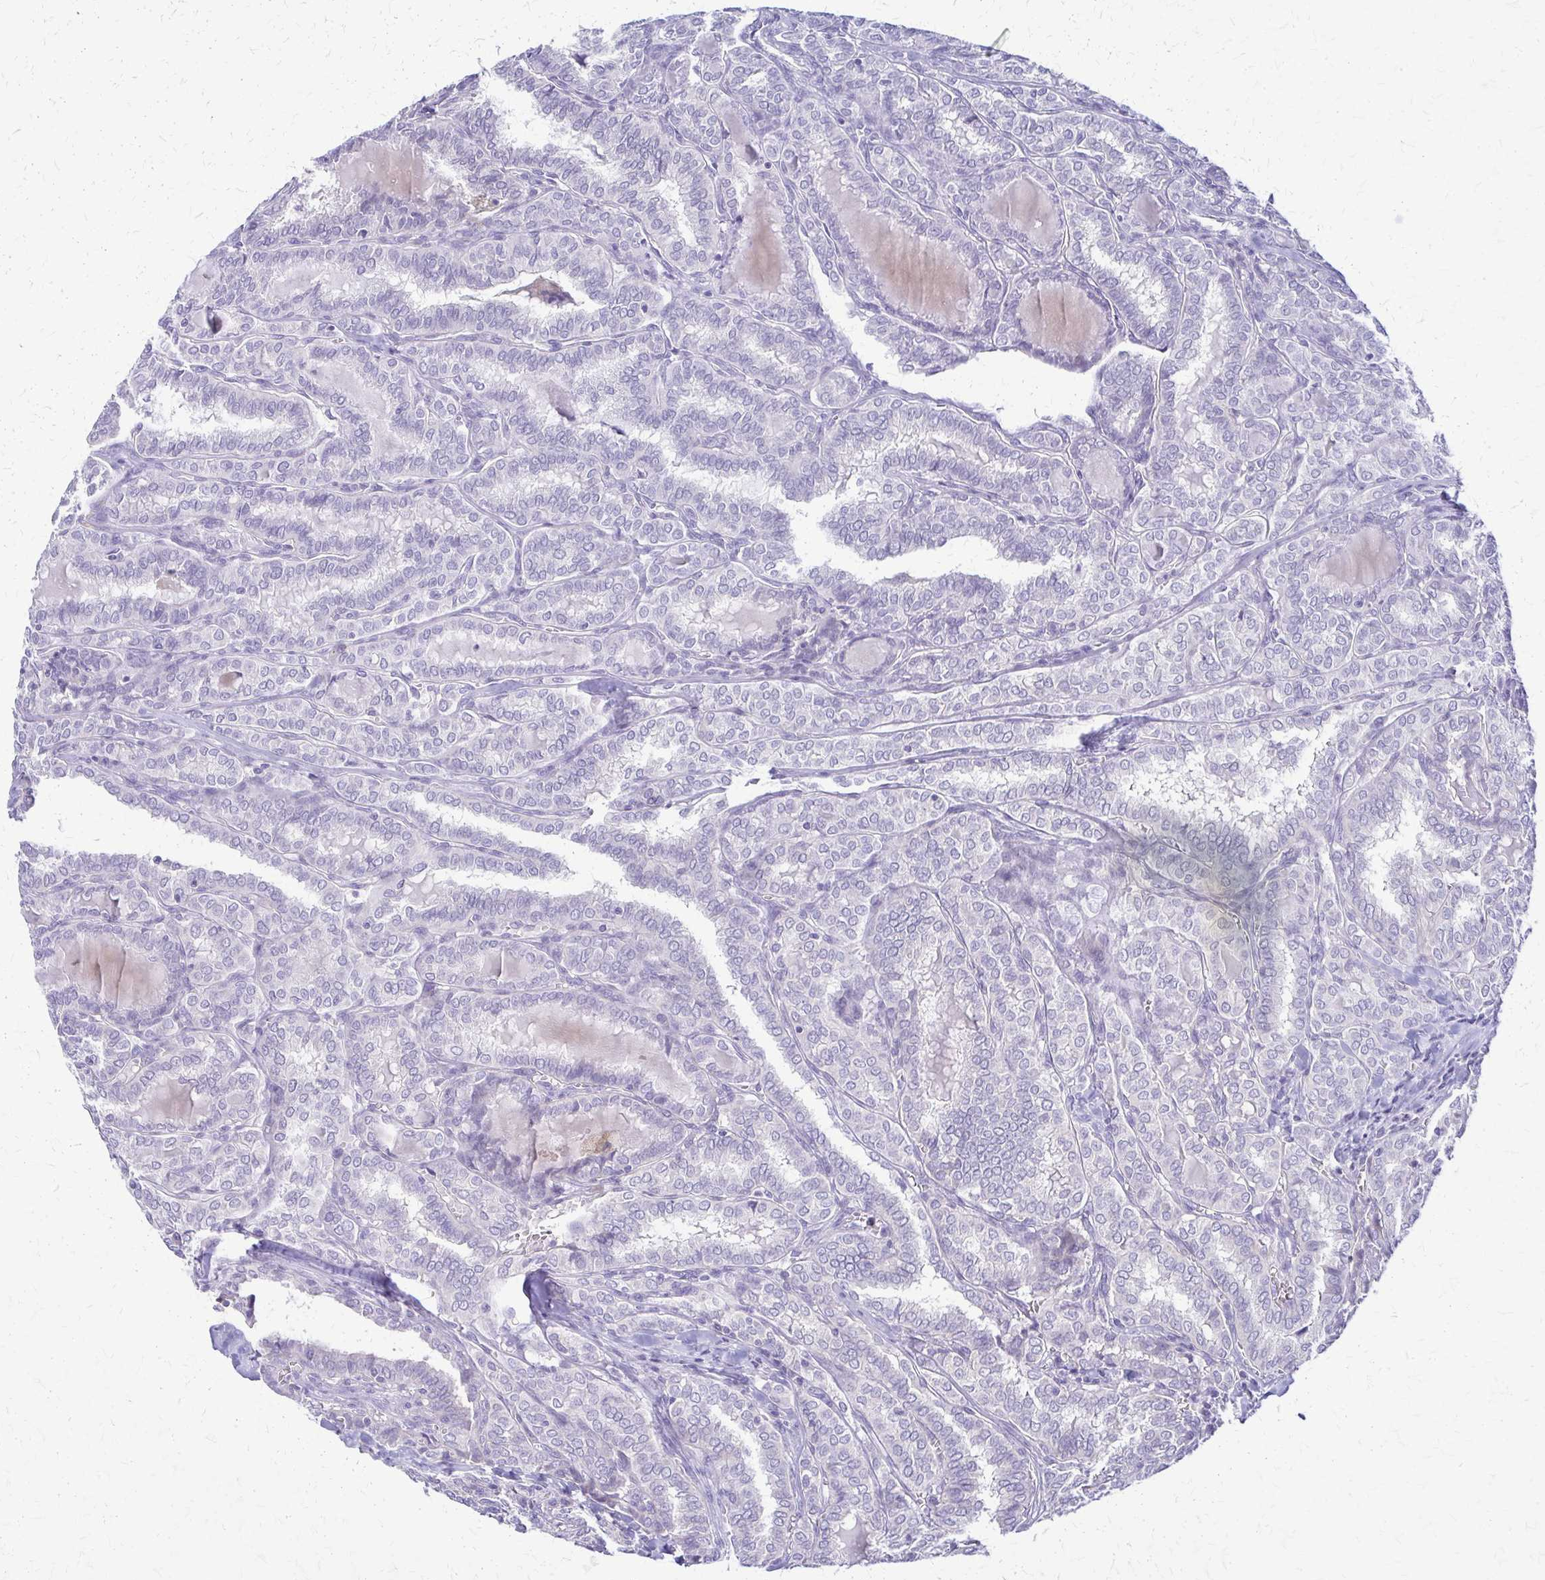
{"staining": {"intensity": "negative", "quantity": "none", "location": "none"}, "tissue": "thyroid cancer", "cell_type": "Tumor cells", "image_type": "cancer", "snomed": [{"axis": "morphology", "description": "Papillary adenocarcinoma, NOS"}, {"axis": "topography", "description": "Thyroid gland"}], "caption": "This is a image of IHC staining of thyroid cancer (papillary adenocarcinoma), which shows no expression in tumor cells. (Brightfield microscopy of DAB immunohistochemistry at high magnification).", "gene": "SAMD13", "patient": {"sex": "female", "age": 30}}